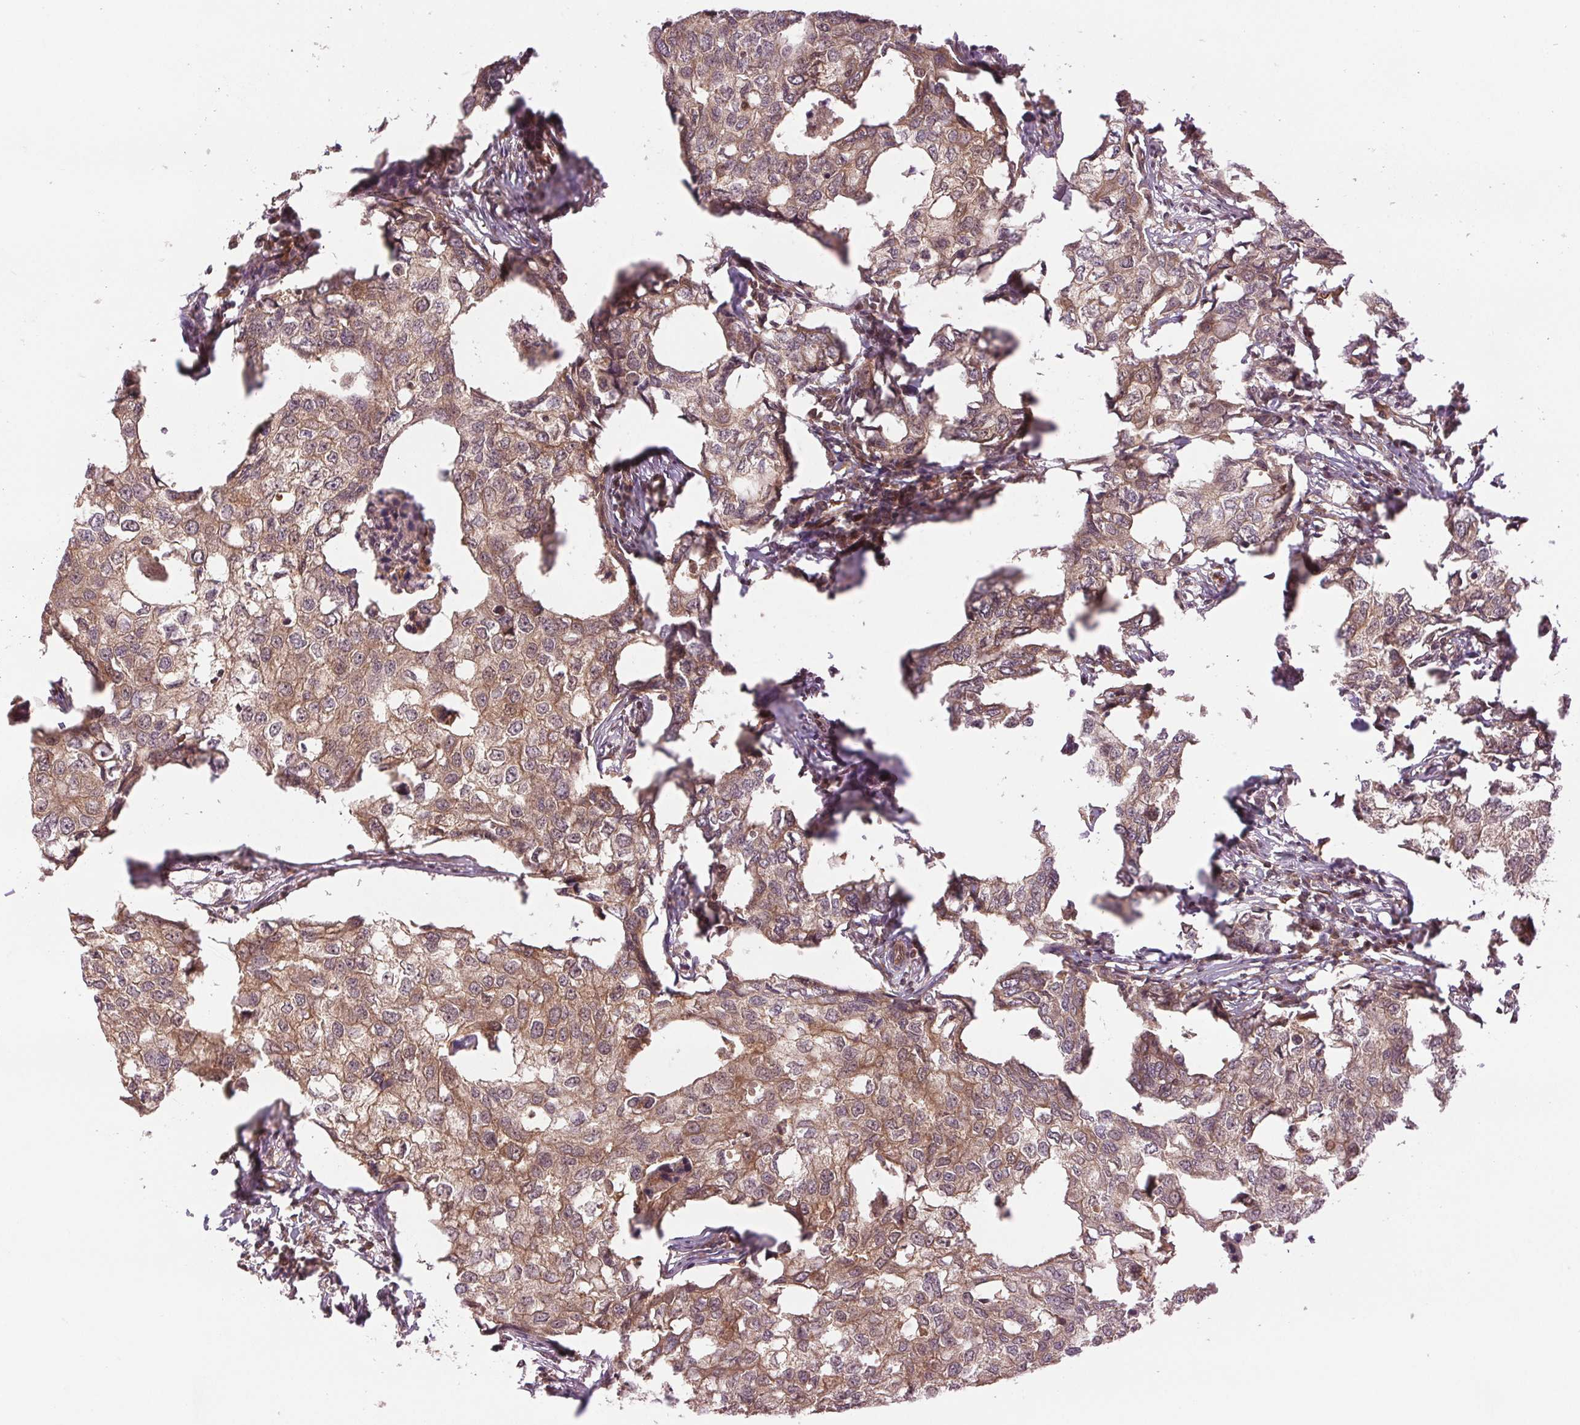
{"staining": {"intensity": "moderate", "quantity": ">75%", "location": "cytoplasmic/membranous"}, "tissue": "breast cancer", "cell_type": "Tumor cells", "image_type": "cancer", "snomed": [{"axis": "morphology", "description": "Duct carcinoma"}, {"axis": "topography", "description": "Breast"}], "caption": "Human infiltrating ductal carcinoma (breast) stained with a protein marker demonstrates moderate staining in tumor cells.", "gene": "STARD7", "patient": {"sex": "female", "age": 27}}